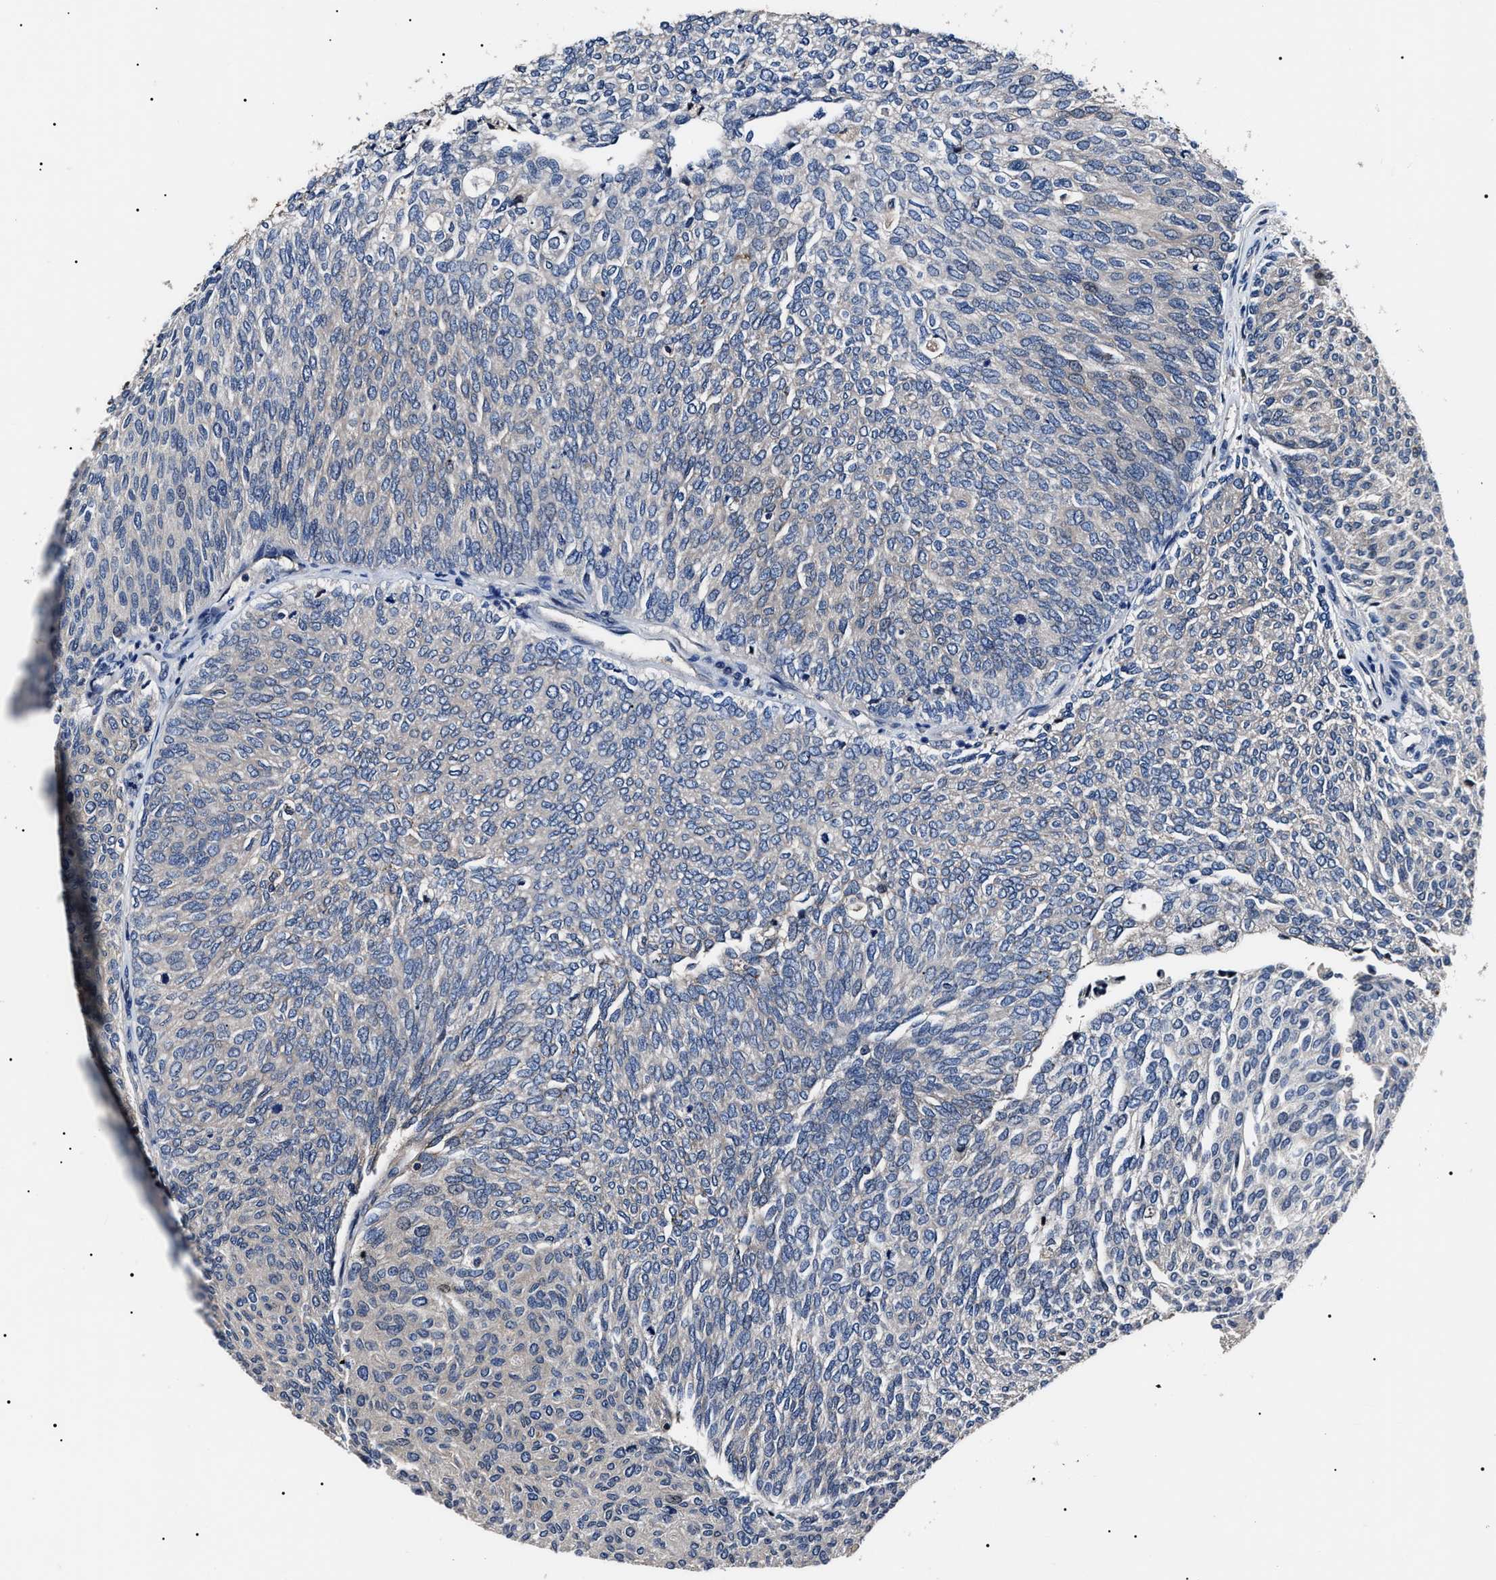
{"staining": {"intensity": "negative", "quantity": "none", "location": "none"}, "tissue": "urothelial cancer", "cell_type": "Tumor cells", "image_type": "cancer", "snomed": [{"axis": "morphology", "description": "Urothelial carcinoma, Low grade"}, {"axis": "topography", "description": "Urinary bladder"}], "caption": "Human urothelial carcinoma (low-grade) stained for a protein using IHC exhibits no expression in tumor cells.", "gene": "IFT81", "patient": {"sex": "female", "age": 79}}